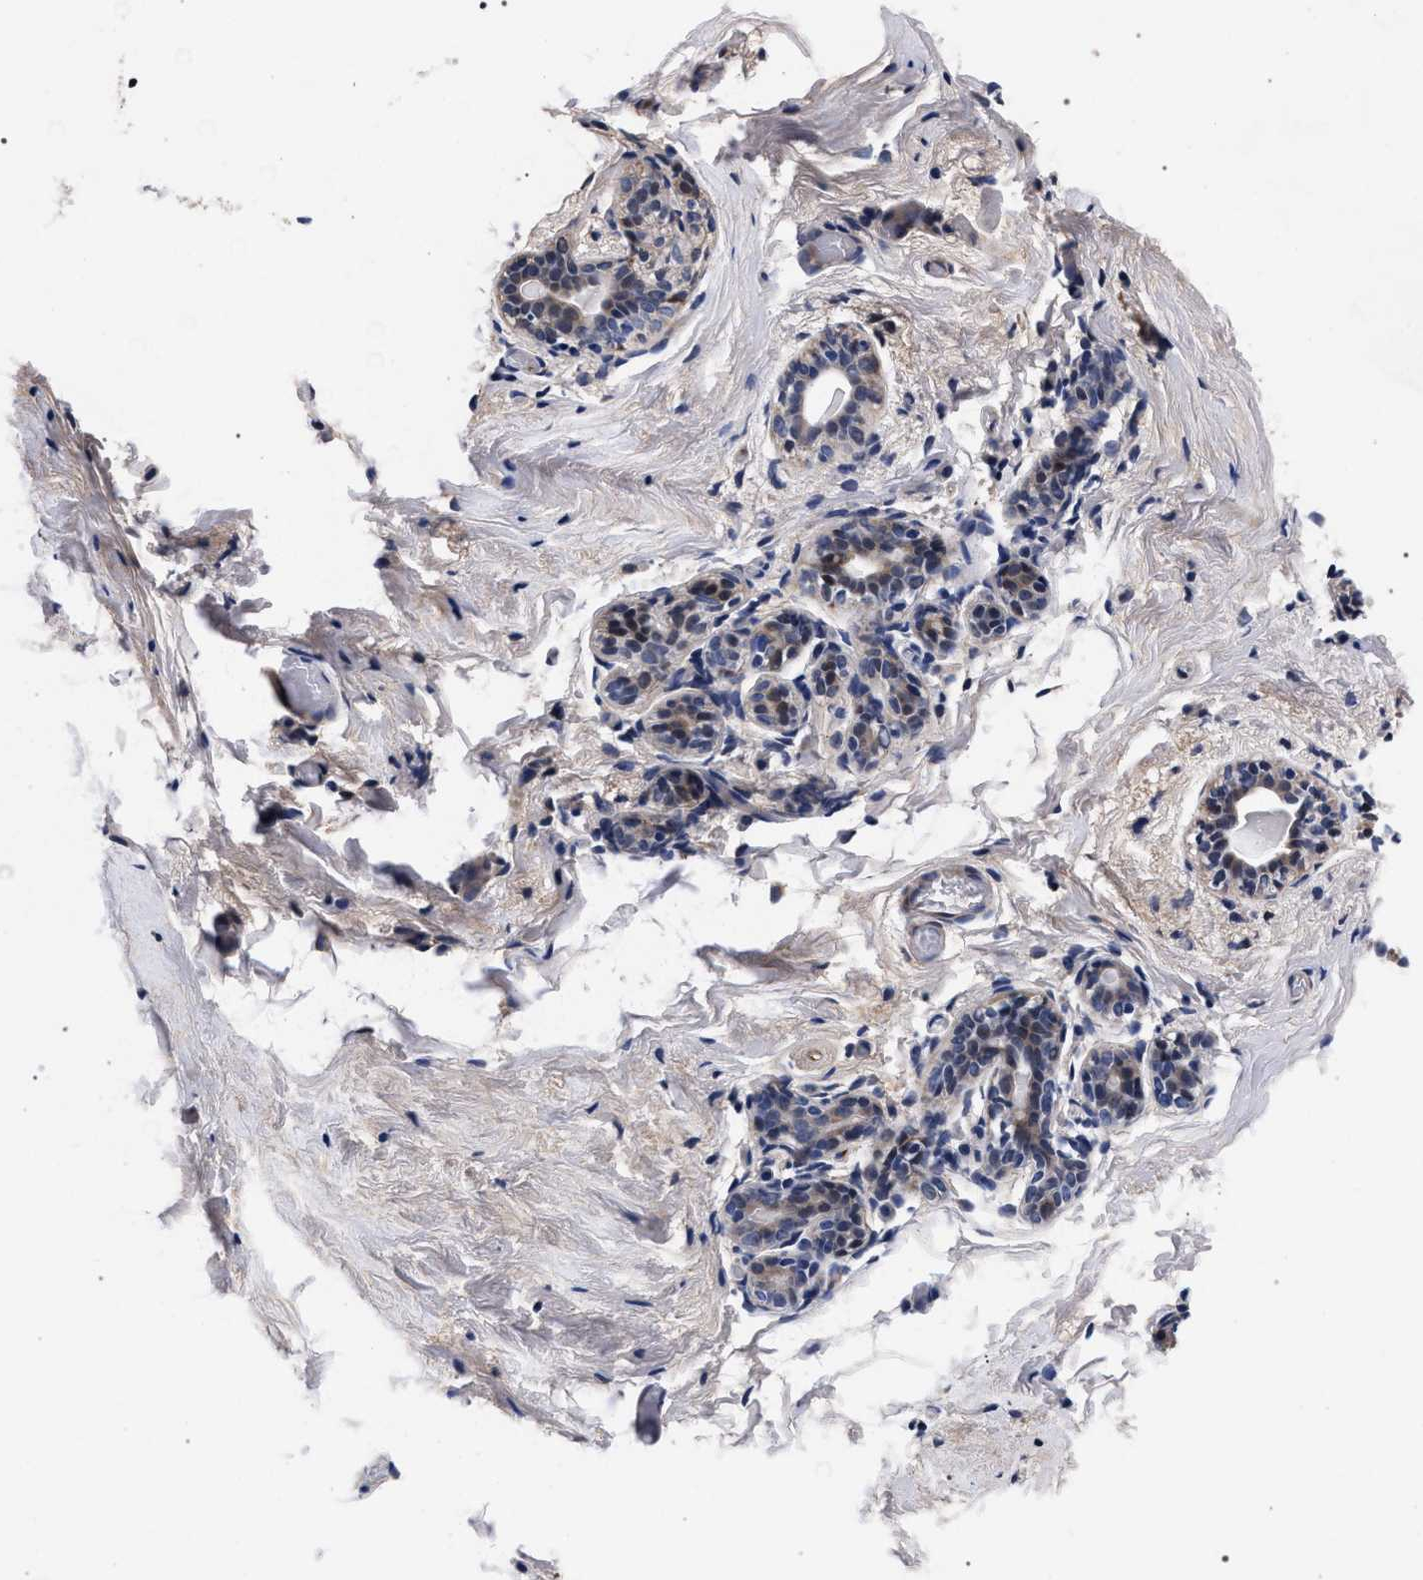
{"staining": {"intensity": "negative", "quantity": "none", "location": "none"}, "tissue": "breast", "cell_type": "Adipocytes", "image_type": "normal", "snomed": [{"axis": "morphology", "description": "Normal tissue, NOS"}, {"axis": "topography", "description": "Breast"}], "caption": "Immunohistochemistry (IHC) image of benign breast stained for a protein (brown), which shows no positivity in adipocytes. (Immunohistochemistry, brightfield microscopy, high magnification).", "gene": "ACOX1", "patient": {"sex": "female", "age": 62}}